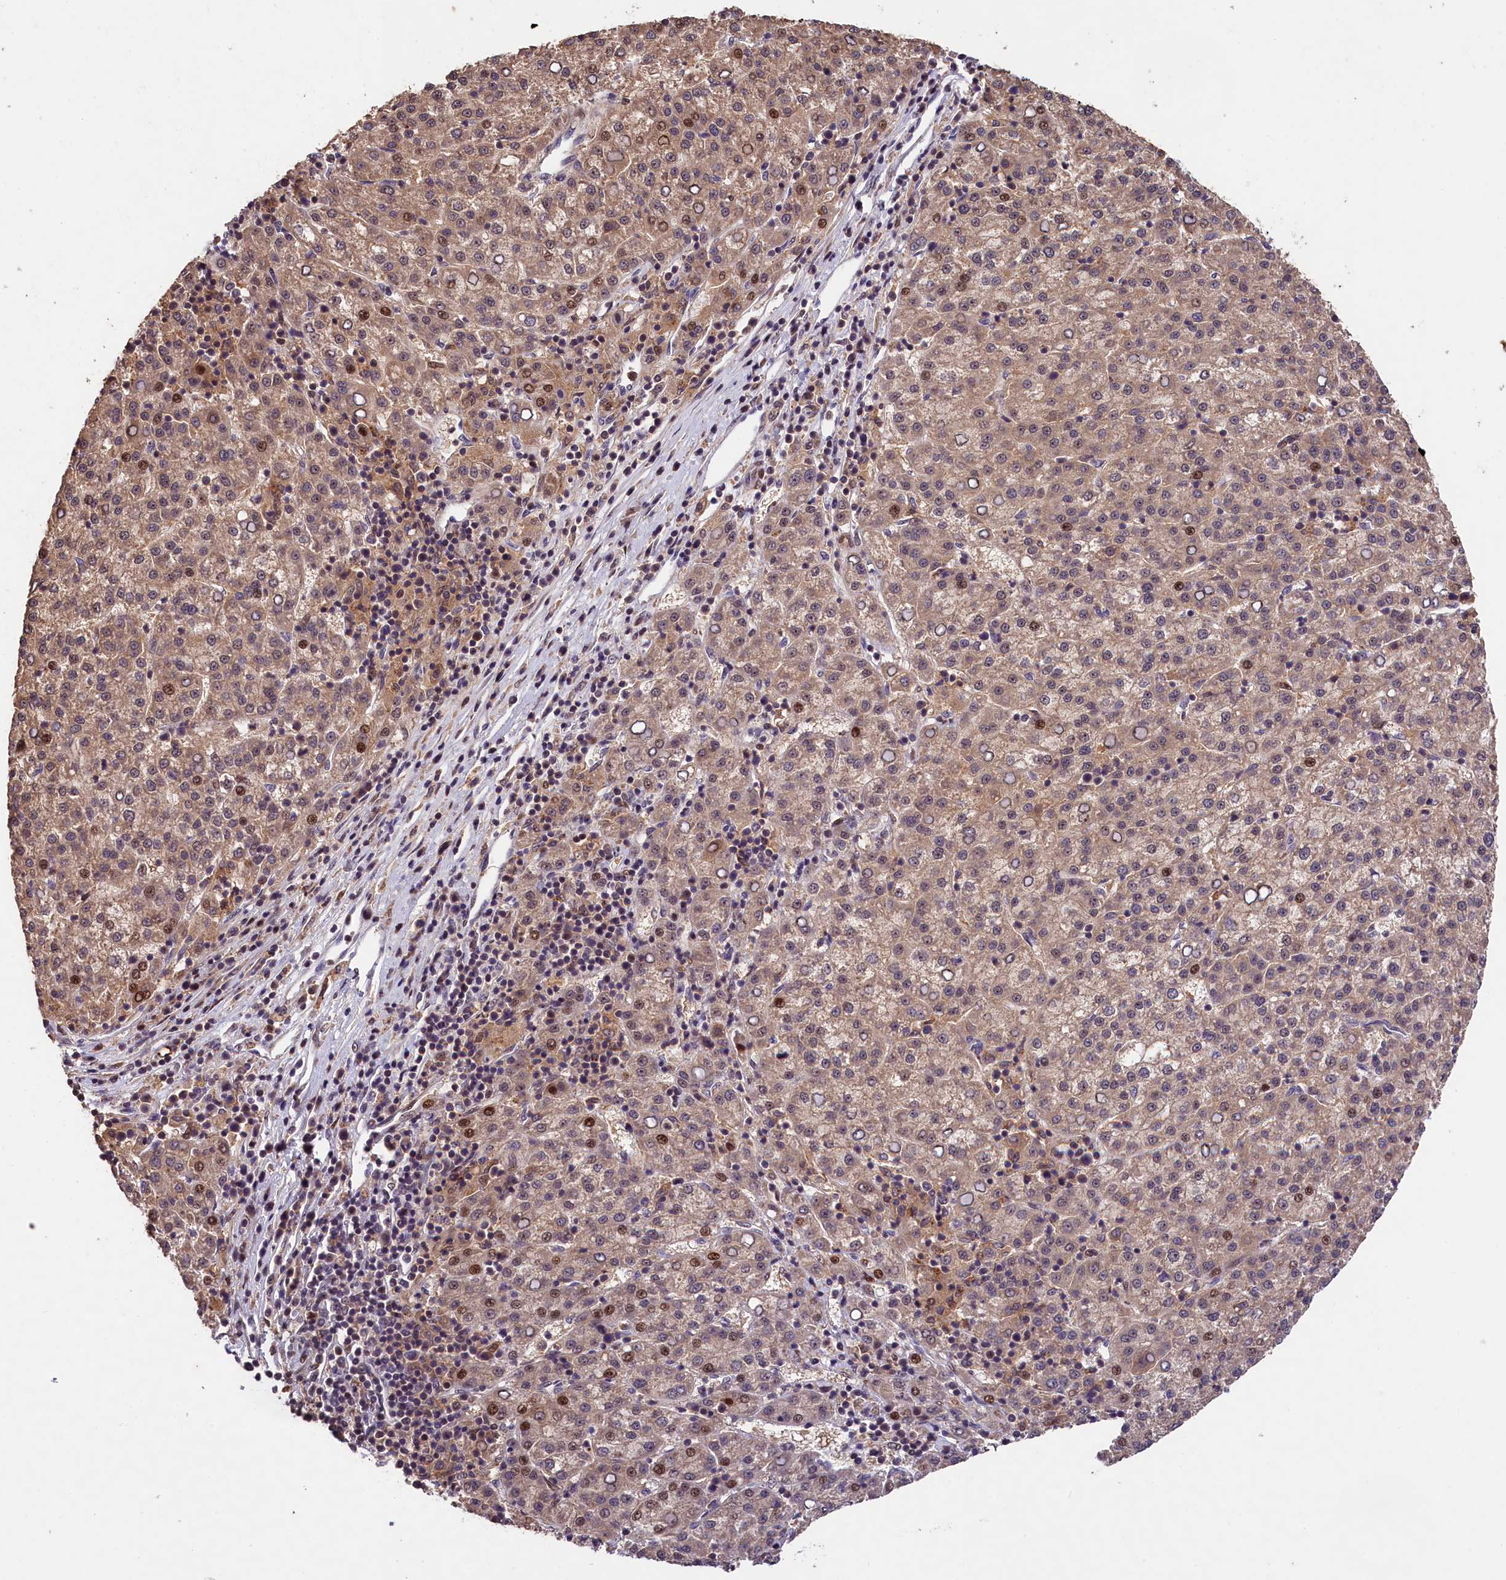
{"staining": {"intensity": "moderate", "quantity": "25%-75%", "location": "nuclear"}, "tissue": "liver cancer", "cell_type": "Tumor cells", "image_type": "cancer", "snomed": [{"axis": "morphology", "description": "Carcinoma, Hepatocellular, NOS"}, {"axis": "topography", "description": "Liver"}], "caption": "DAB (3,3'-diaminobenzidine) immunohistochemical staining of liver hepatocellular carcinoma shows moderate nuclear protein positivity in approximately 25%-75% of tumor cells.", "gene": "PHAF1", "patient": {"sex": "female", "age": 58}}